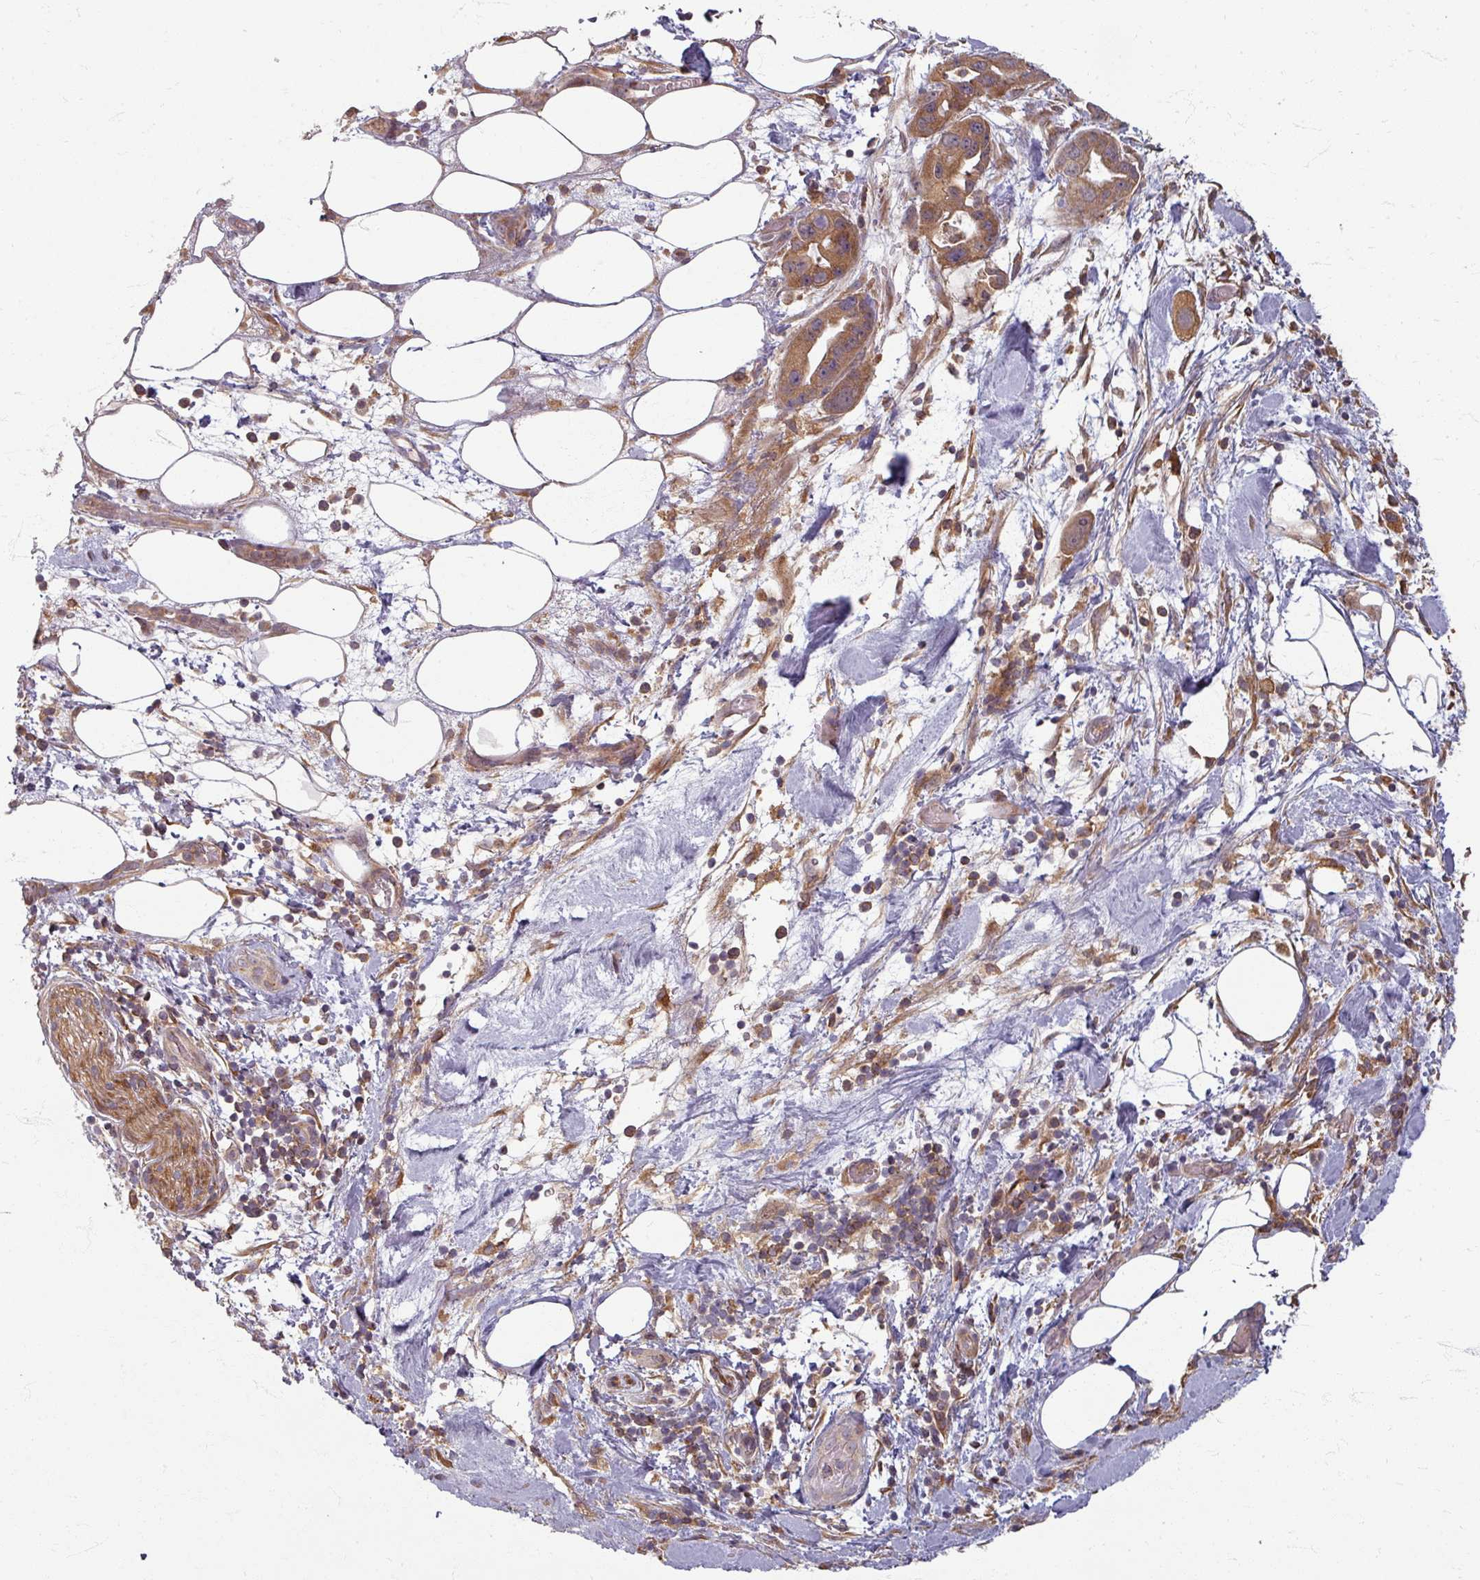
{"staining": {"intensity": "moderate", "quantity": ">75%", "location": "cytoplasmic/membranous"}, "tissue": "pancreatic cancer", "cell_type": "Tumor cells", "image_type": "cancer", "snomed": [{"axis": "morphology", "description": "Adenocarcinoma, NOS"}, {"axis": "topography", "description": "Pancreas"}], "caption": "Immunohistochemical staining of human pancreatic cancer shows moderate cytoplasmic/membranous protein positivity in approximately >75% of tumor cells.", "gene": "STAM", "patient": {"sex": "female", "age": 61}}